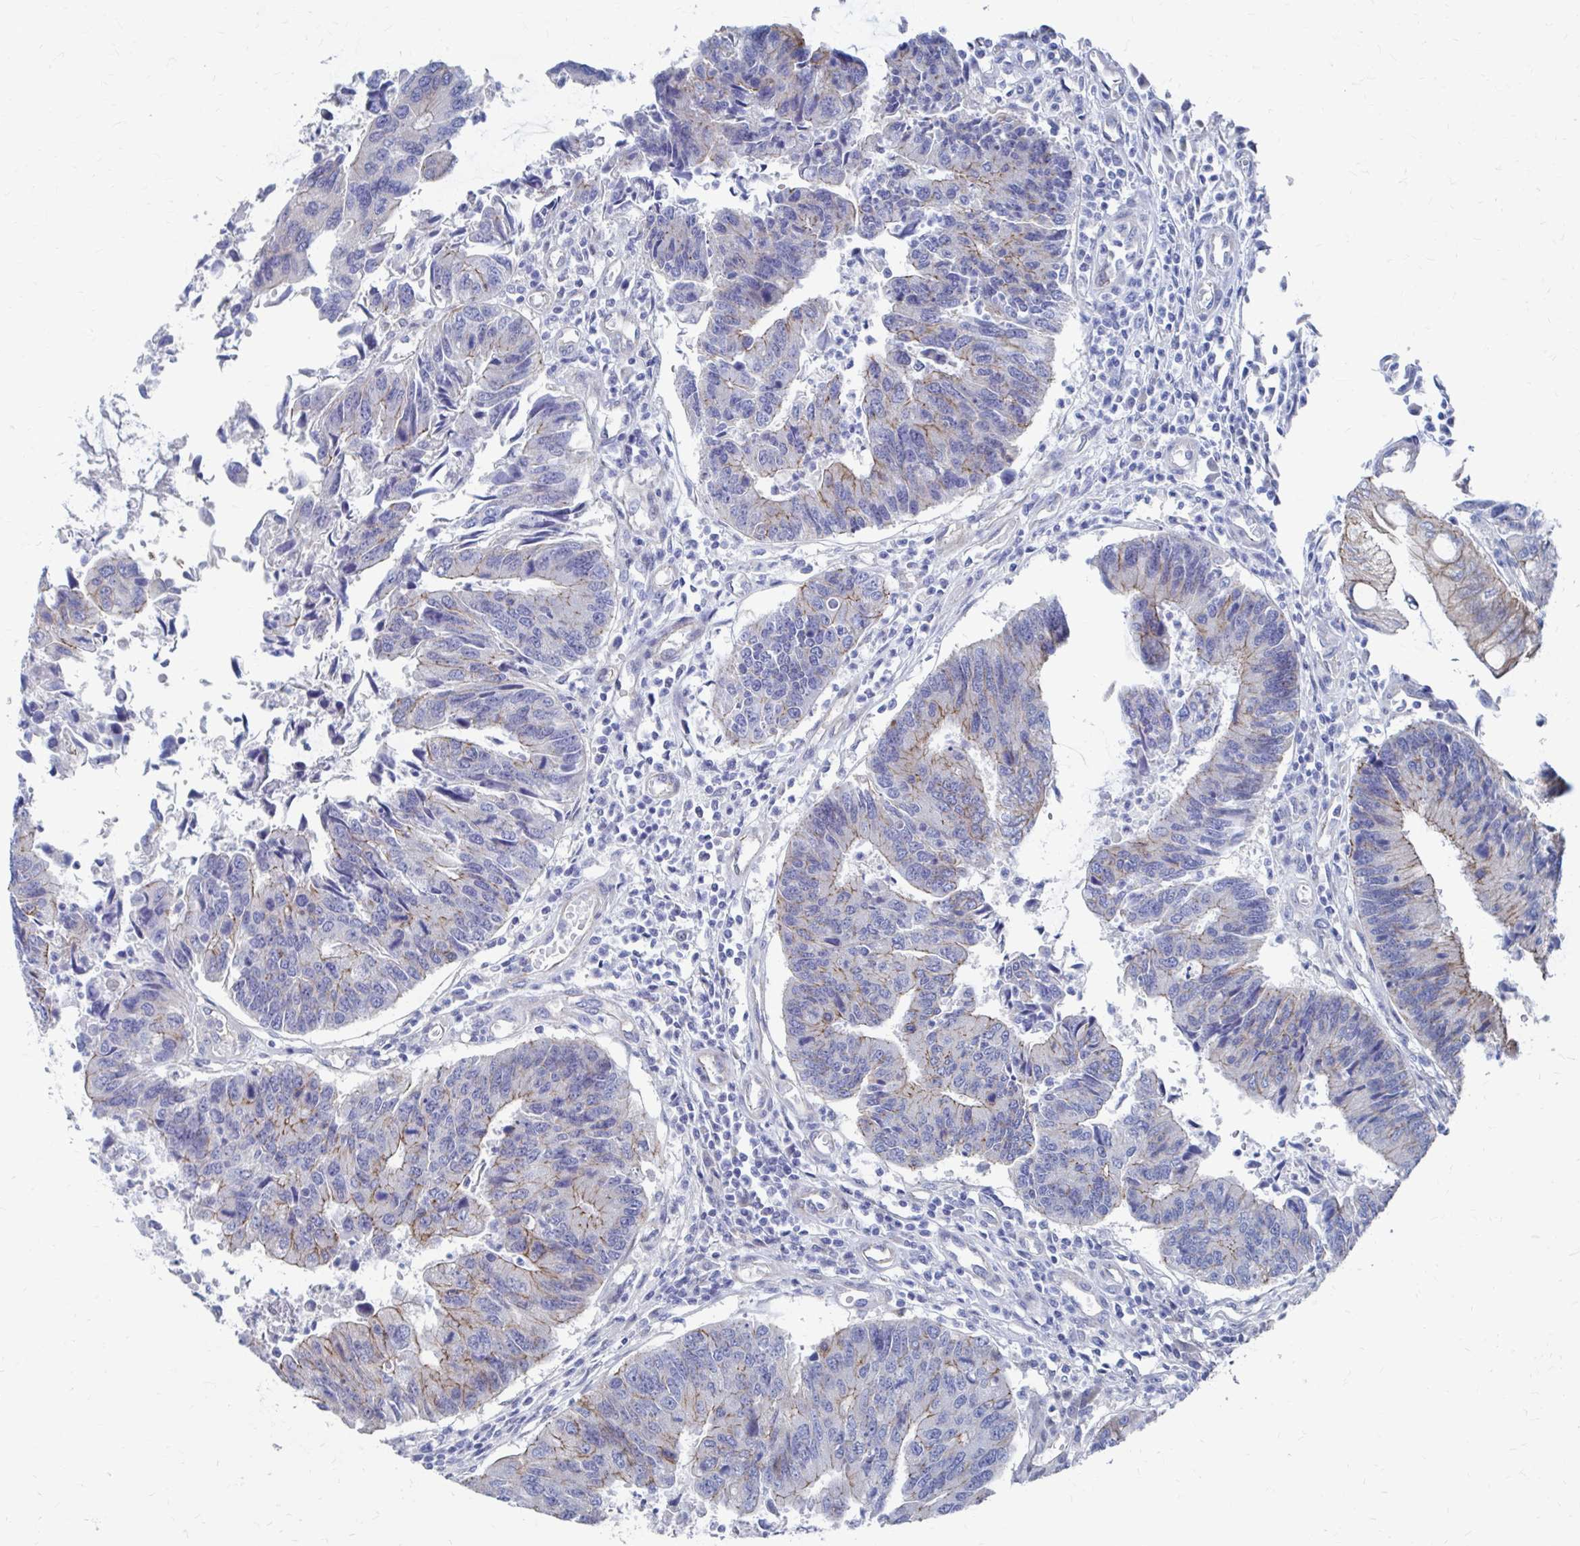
{"staining": {"intensity": "weak", "quantity": "<25%", "location": "cytoplasmic/membranous"}, "tissue": "colorectal cancer", "cell_type": "Tumor cells", "image_type": "cancer", "snomed": [{"axis": "morphology", "description": "Adenocarcinoma, NOS"}, {"axis": "topography", "description": "Colon"}], "caption": "A high-resolution photomicrograph shows immunohistochemistry staining of adenocarcinoma (colorectal), which demonstrates no significant positivity in tumor cells.", "gene": "PLEKHG7", "patient": {"sex": "female", "age": 67}}